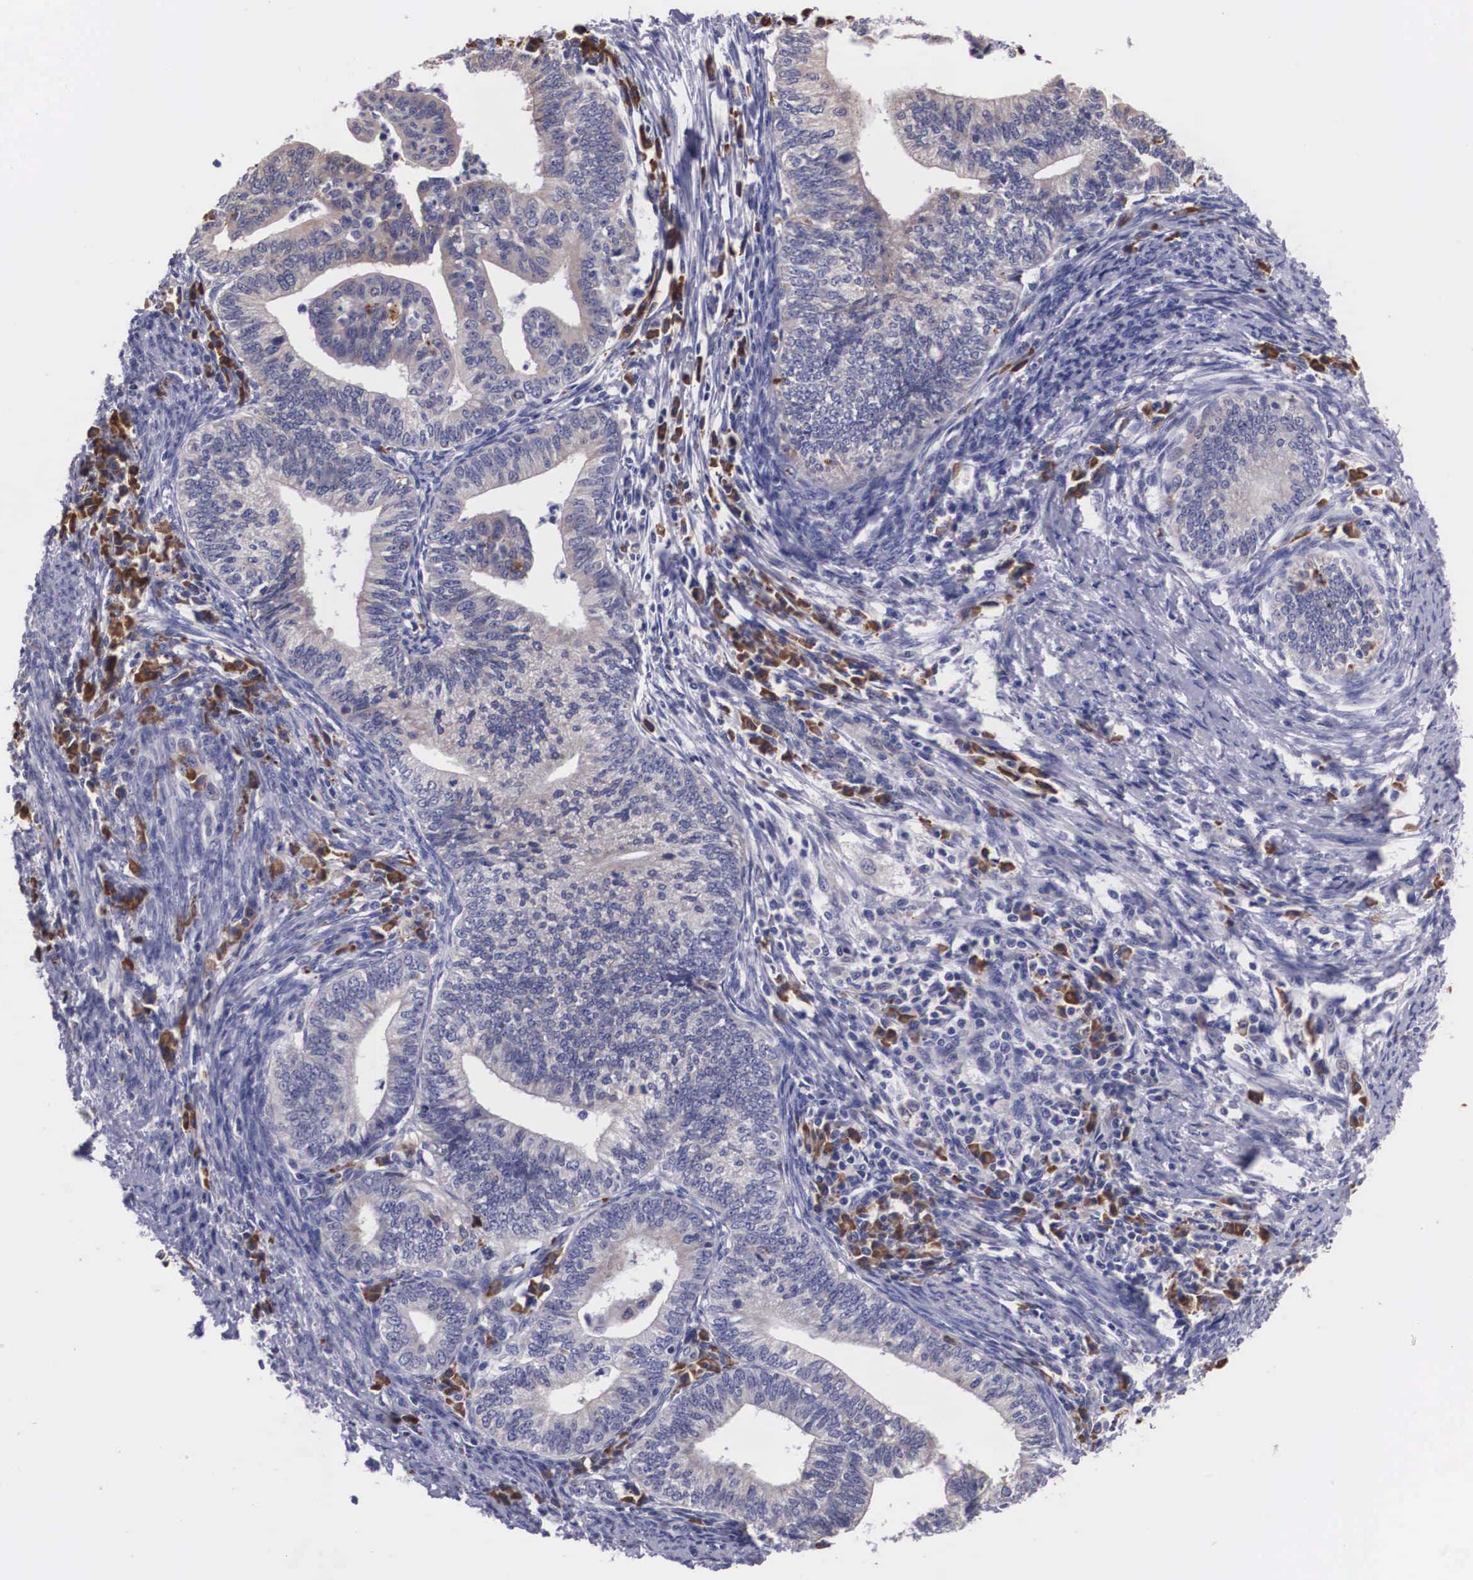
{"staining": {"intensity": "negative", "quantity": "none", "location": "none"}, "tissue": "endometrial cancer", "cell_type": "Tumor cells", "image_type": "cancer", "snomed": [{"axis": "morphology", "description": "Adenocarcinoma, NOS"}, {"axis": "topography", "description": "Endometrium"}], "caption": "Image shows no significant protein staining in tumor cells of endometrial cancer (adenocarcinoma). (Stains: DAB immunohistochemistry with hematoxylin counter stain, Microscopy: brightfield microscopy at high magnification).", "gene": "CRELD2", "patient": {"sex": "female", "age": 66}}